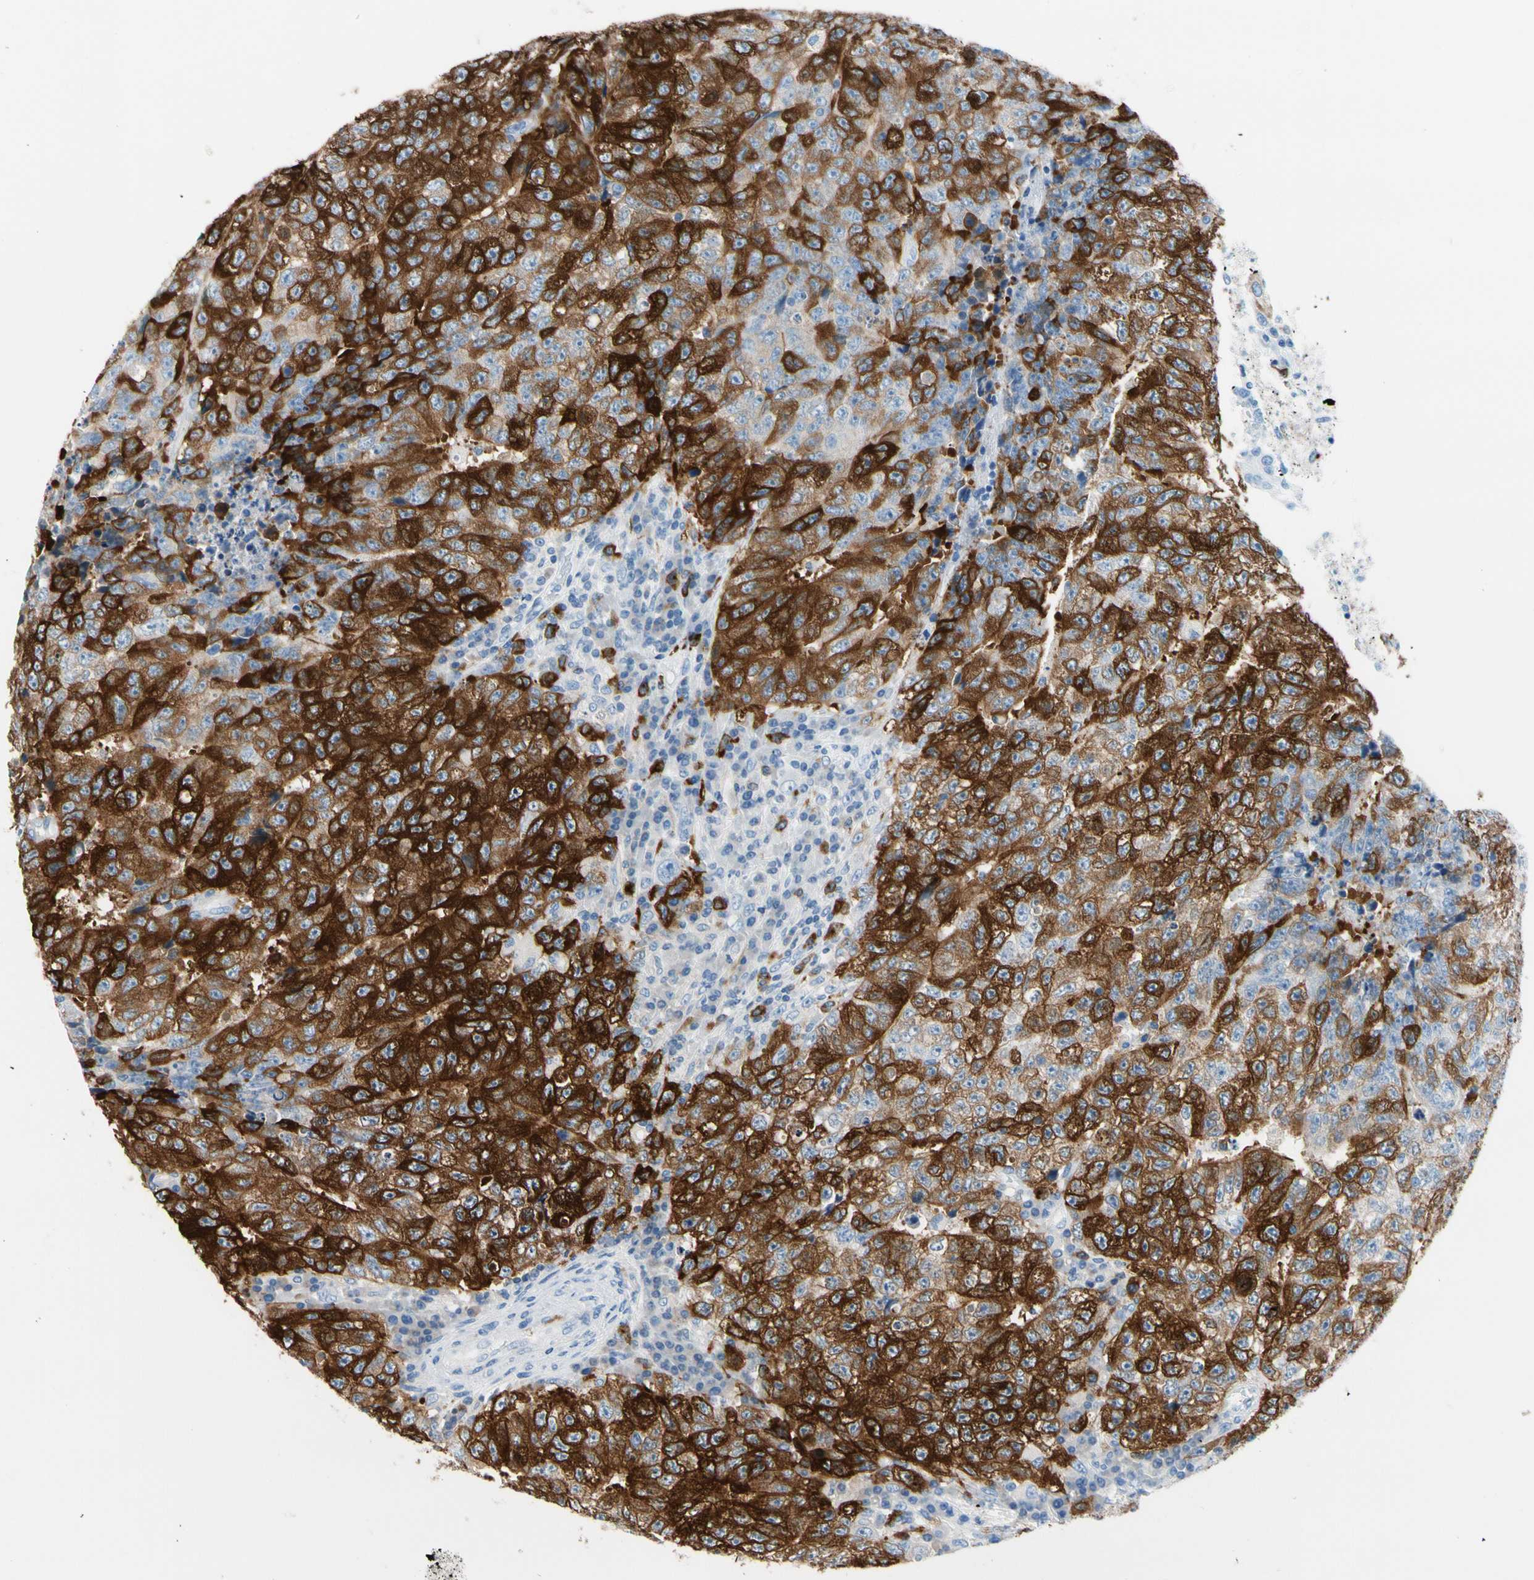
{"staining": {"intensity": "strong", "quantity": ">75%", "location": "cytoplasmic/membranous"}, "tissue": "testis cancer", "cell_type": "Tumor cells", "image_type": "cancer", "snomed": [{"axis": "morphology", "description": "Necrosis, NOS"}, {"axis": "morphology", "description": "Carcinoma, Embryonal, NOS"}, {"axis": "topography", "description": "Testis"}], "caption": "High-power microscopy captured an immunohistochemistry image of testis cancer, revealing strong cytoplasmic/membranous positivity in about >75% of tumor cells.", "gene": "TACC3", "patient": {"sex": "male", "age": 19}}